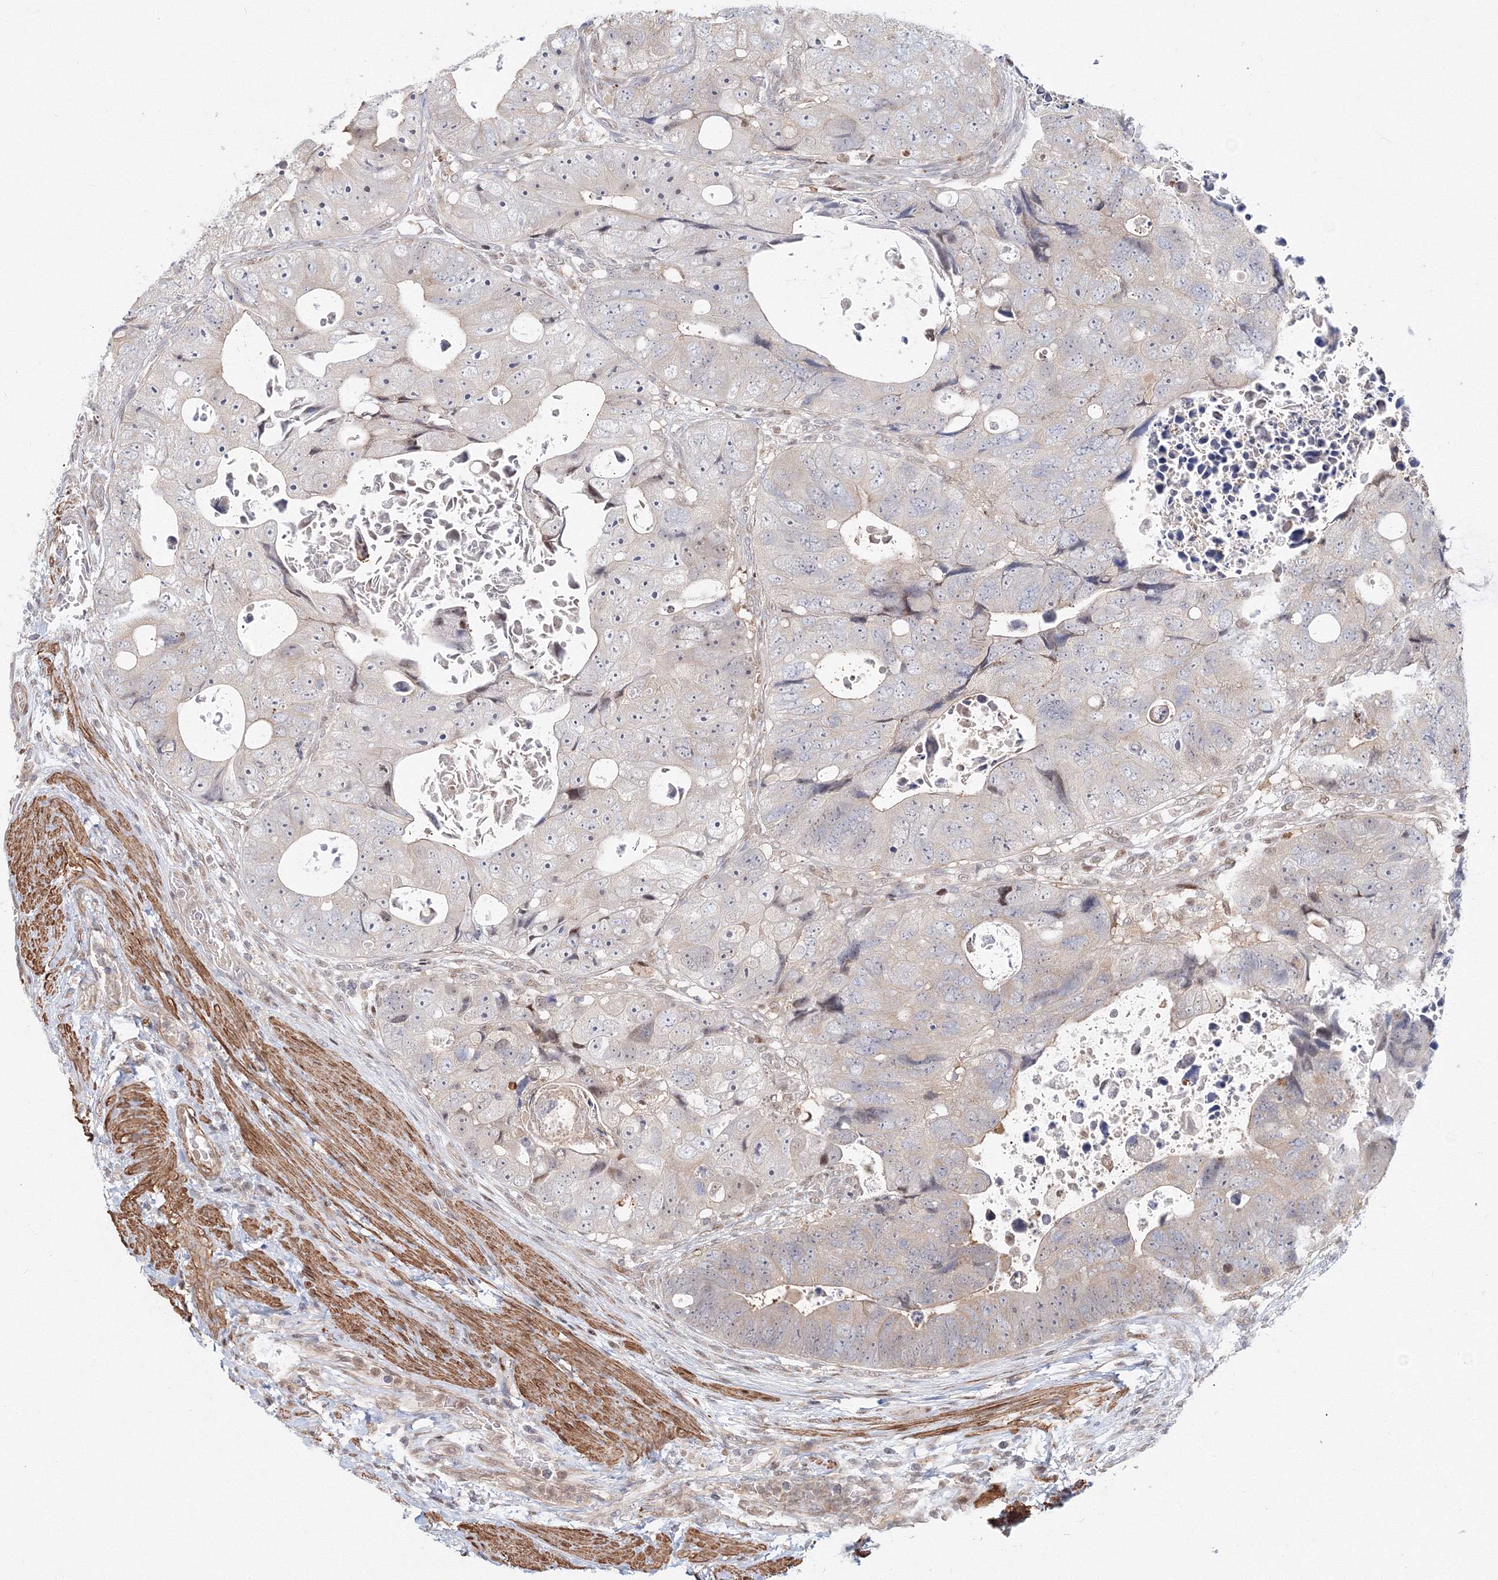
{"staining": {"intensity": "negative", "quantity": "none", "location": "none"}, "tissue": "colorectal cancer", "cell_type": "Tumor cells", "image_type": "cancer", "snomed": [{"axis": "morphology", "description": "Adenocarcinoma, NOS"}, {"axis": "topography", "description": "Rectum"}], "caption": "A high-resolution image shows immunohistochemistry (IHC) staining of colorectal adenocarcinoma, which demonstrates no significant staining in tumor cells.", "gene": "ARHGAP21", "patient": {"sex": "male", "age": 59}}